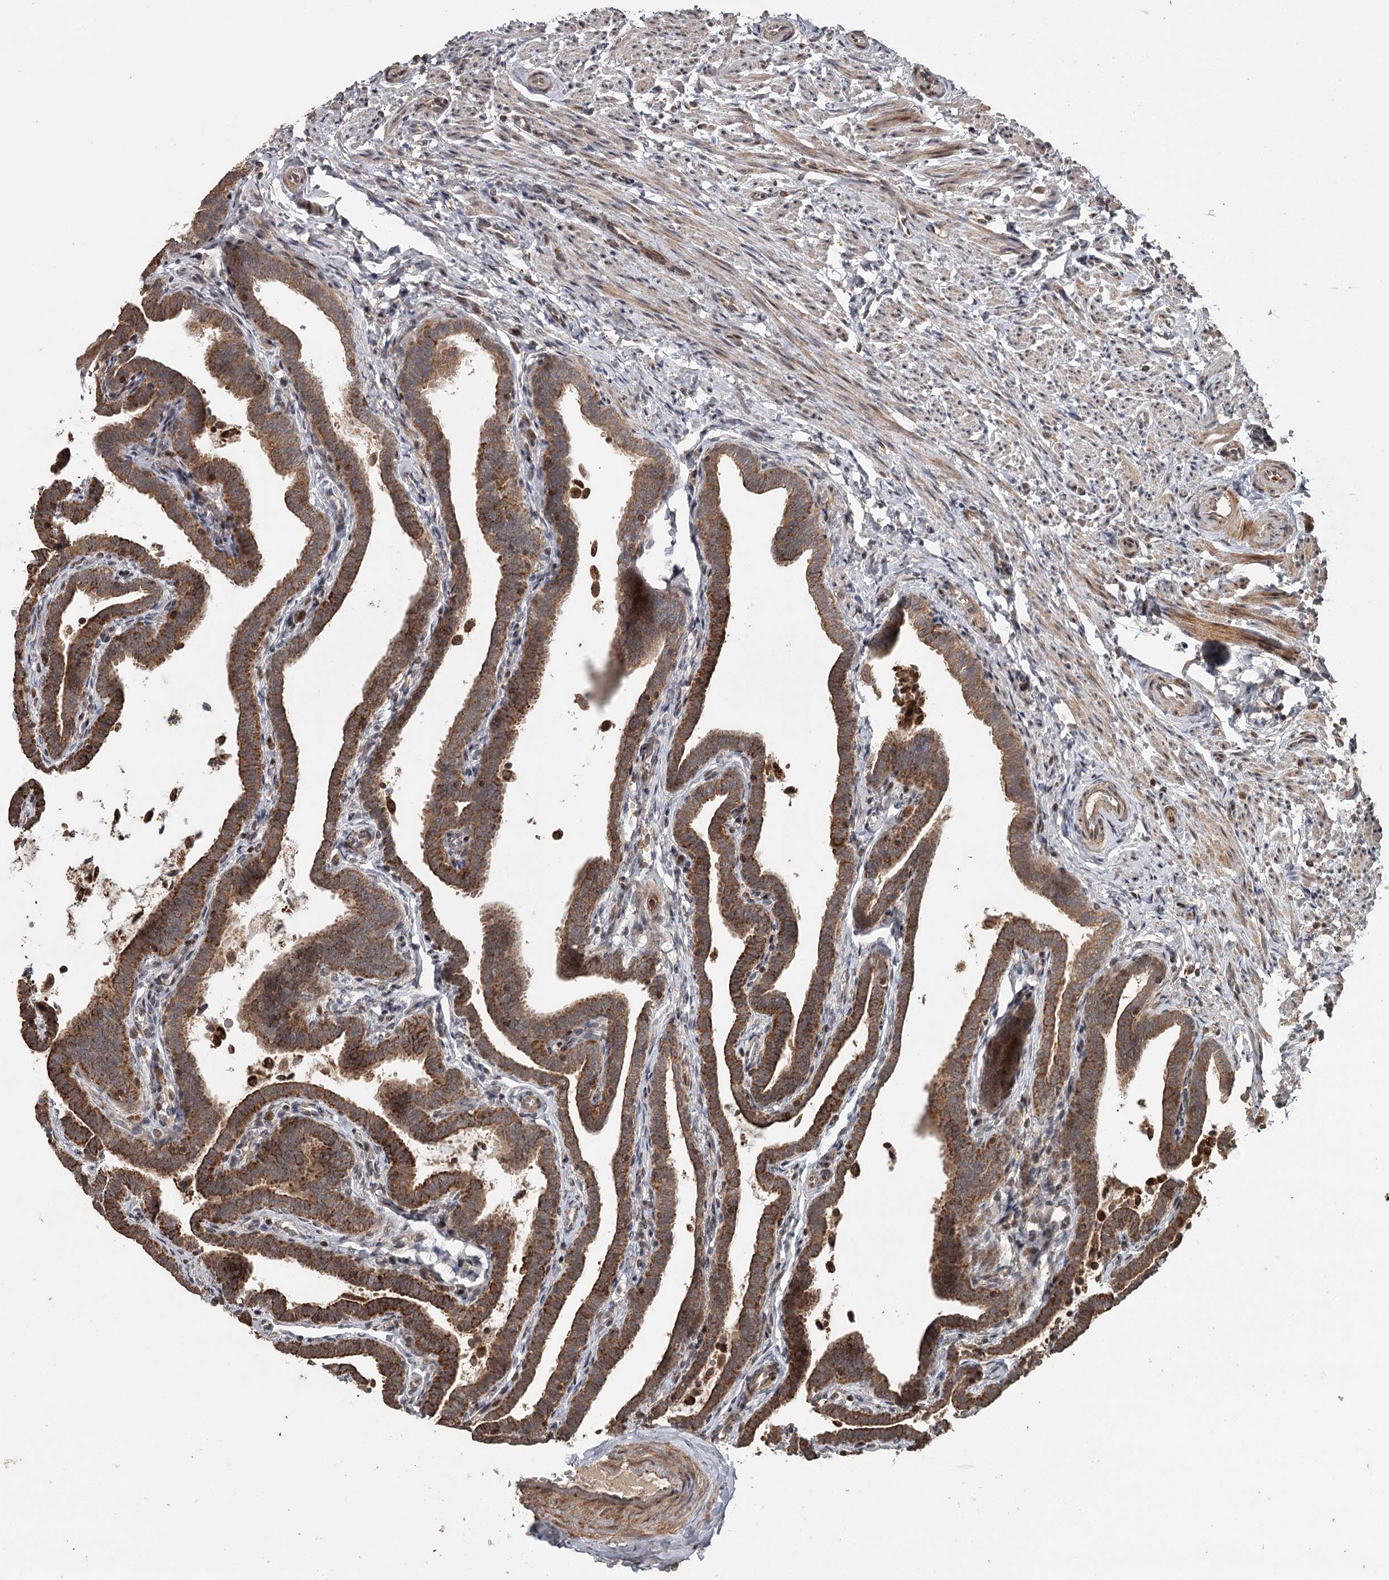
{"staining": {"intensity": "moderate", "quantity": ">75%", "location": "cytoplasmic/membranous"}, "tissue": "fallopian tube", "cell_type": "Glandular cells", "image_type": "normal", "snomed": [{"axis": "morphology", "description": "Normal tissue, NOS"}, {"axis": "topography", "description": "Fallopian tube"}], "caption": "Immunohistochemistry of normal human fallopian tube demonstrates medium levels of moderate cytoplasmic/membranous staining in about >75% of glandular cells. (DAB (3,3'-diaminobenzidine) IHC with brightfield microscopy, high magnification).", "gene": "FAXC", "patient": {"sex": "female", "age": 36}}